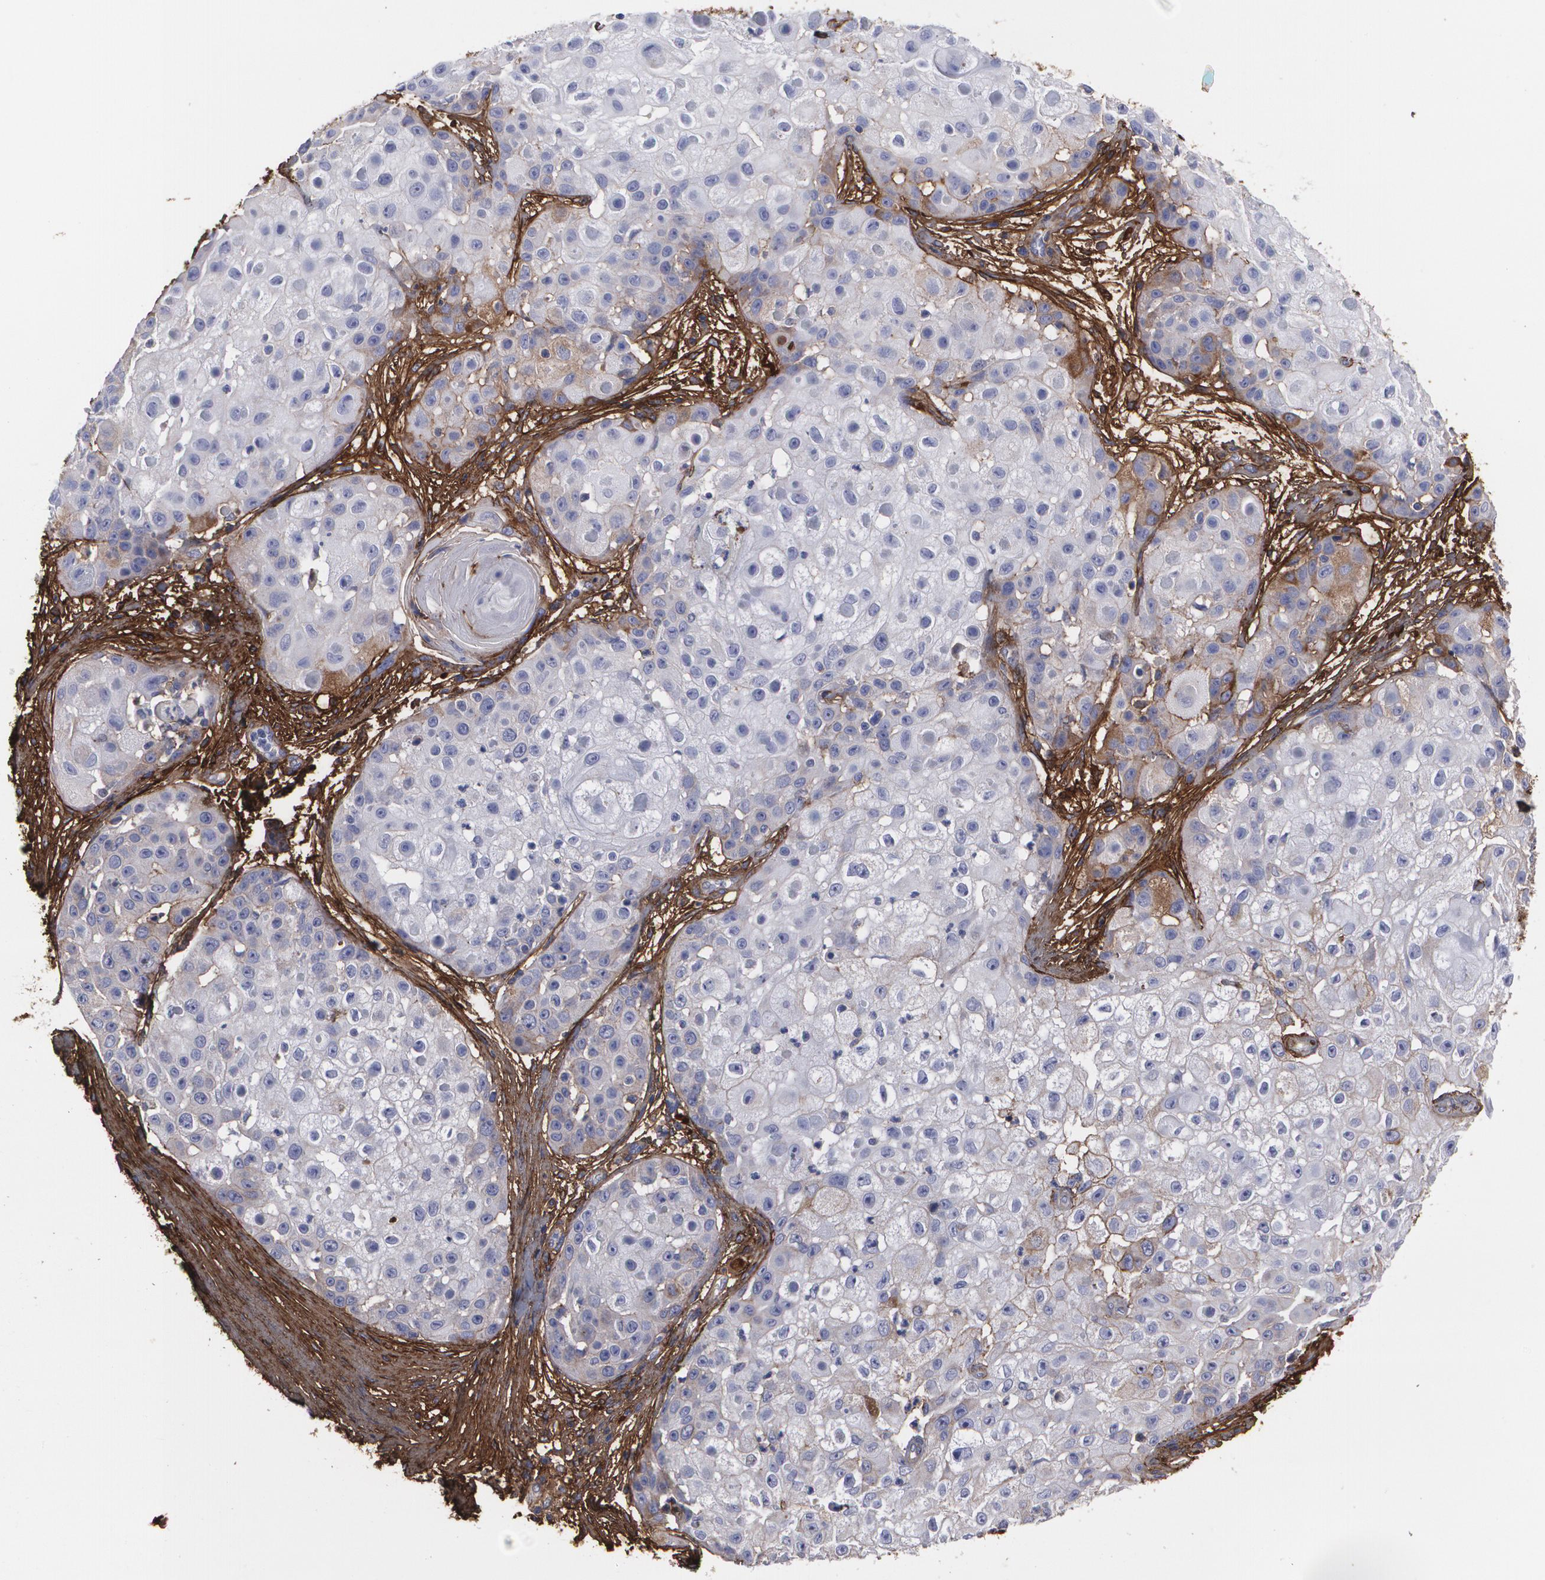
{"staining": {"intensity": "negative", "quantity": "none", "location": "none"}, "tissue": "skin cancer", "cell_type": "Tumor cells", "image_type": "cancer", "snomed": [{"axis": "morphology", "description": "Squamous cell carcinoma, NOS"}, {"axis": "topography", "description": "Skin"}], "caption": "Tumor cells are negative for protein expression in human skin cancer.", "gene": "FBLN1", "patient": {"sex": "female", "age": 57}}